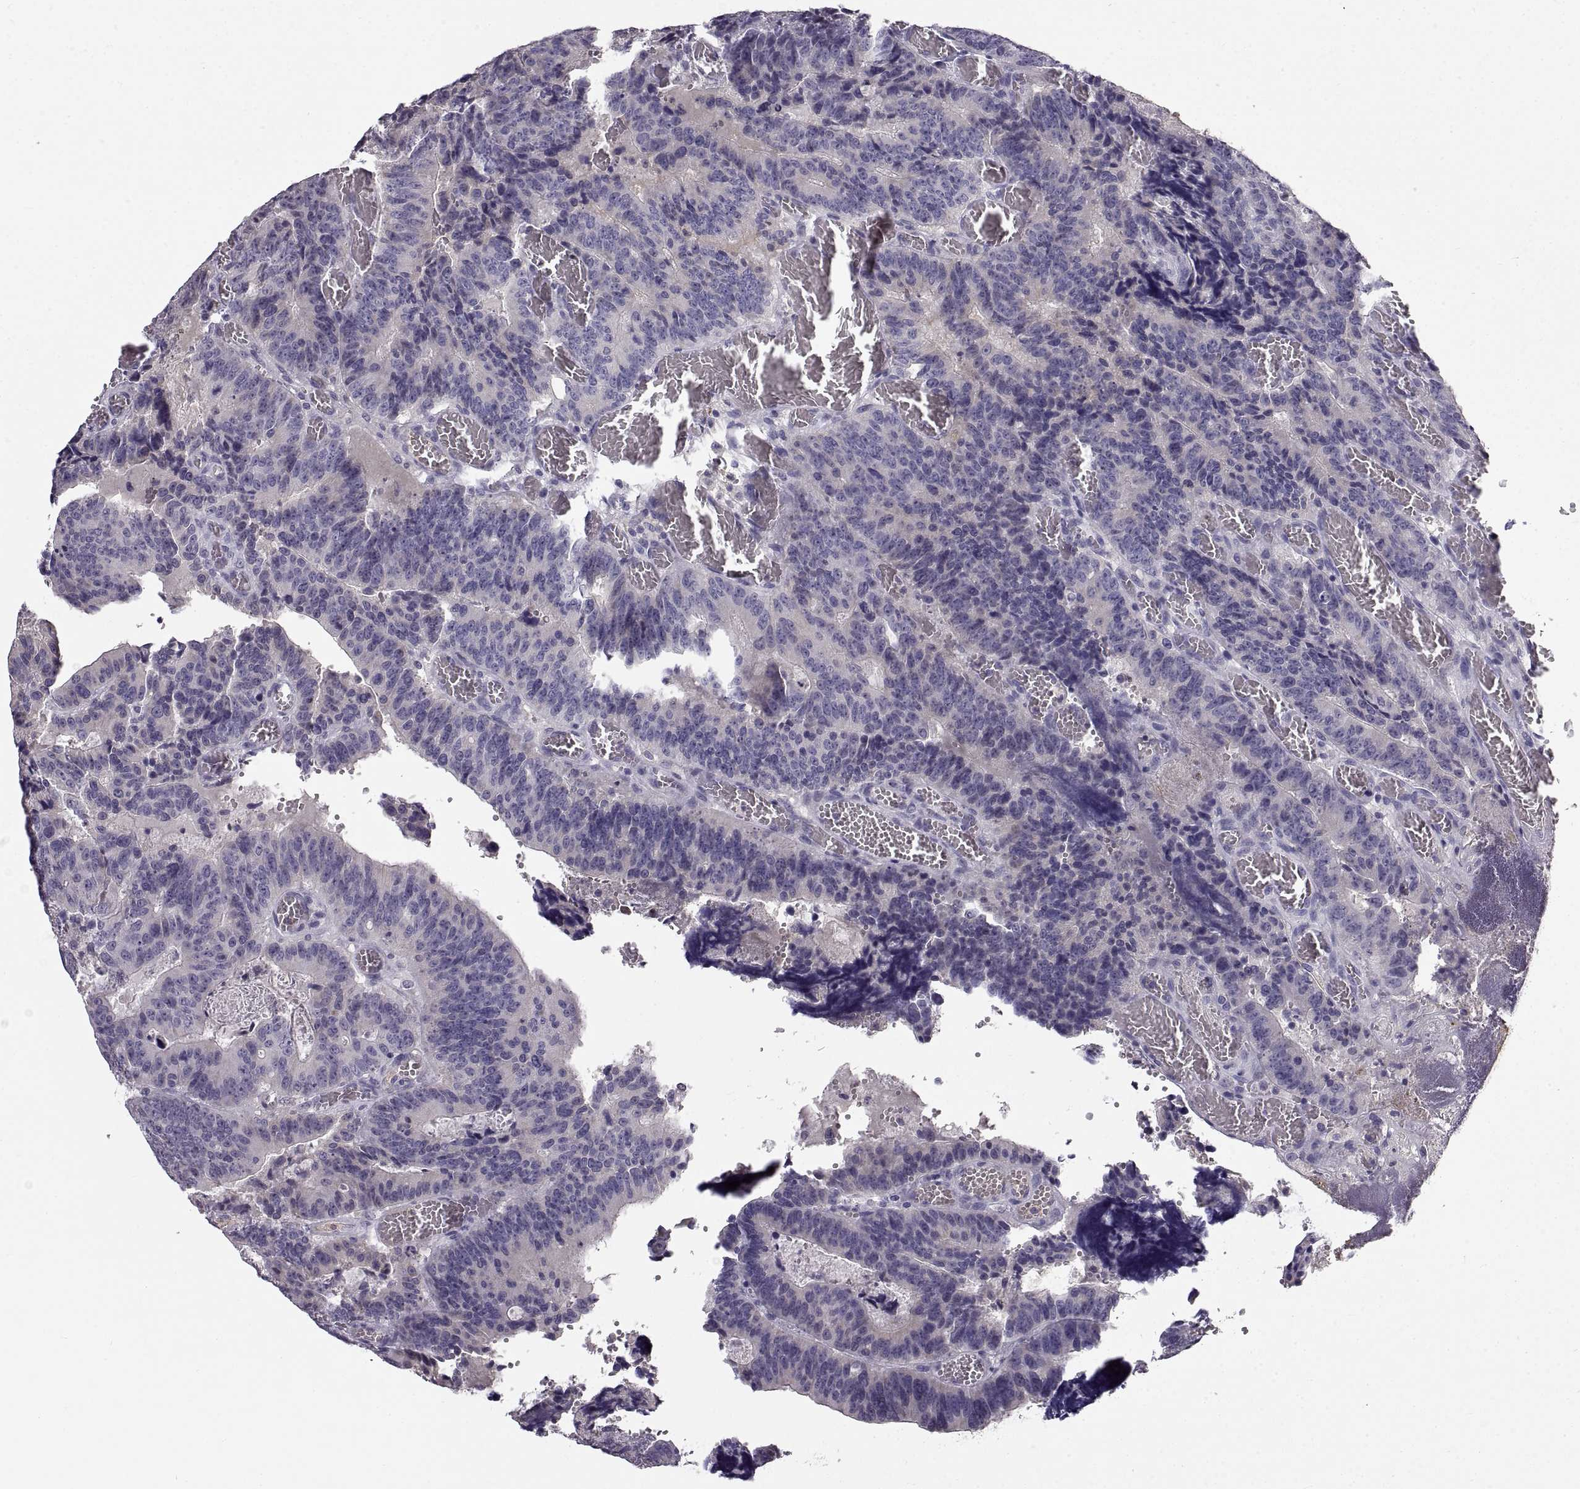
{"staining": {"intensity": "negative", "quantity": "none", "location": "none"}, "tissue": "colorectal cancer", "cell_type": "Tumor cells", "image_type": "cancer", "snomed": [{"axis": "morphology", "description": "Adenocarcinoma, NOS"}, {"axis": "topography", "description": "Colon"}], "caption": "Immunohistochemical staining of colorectal cancer shows no significant staining in tumor cells. Nuclei are stained in blue.", "gene": "ADAM32", "patient": {"sex": "female", "age": 82}}